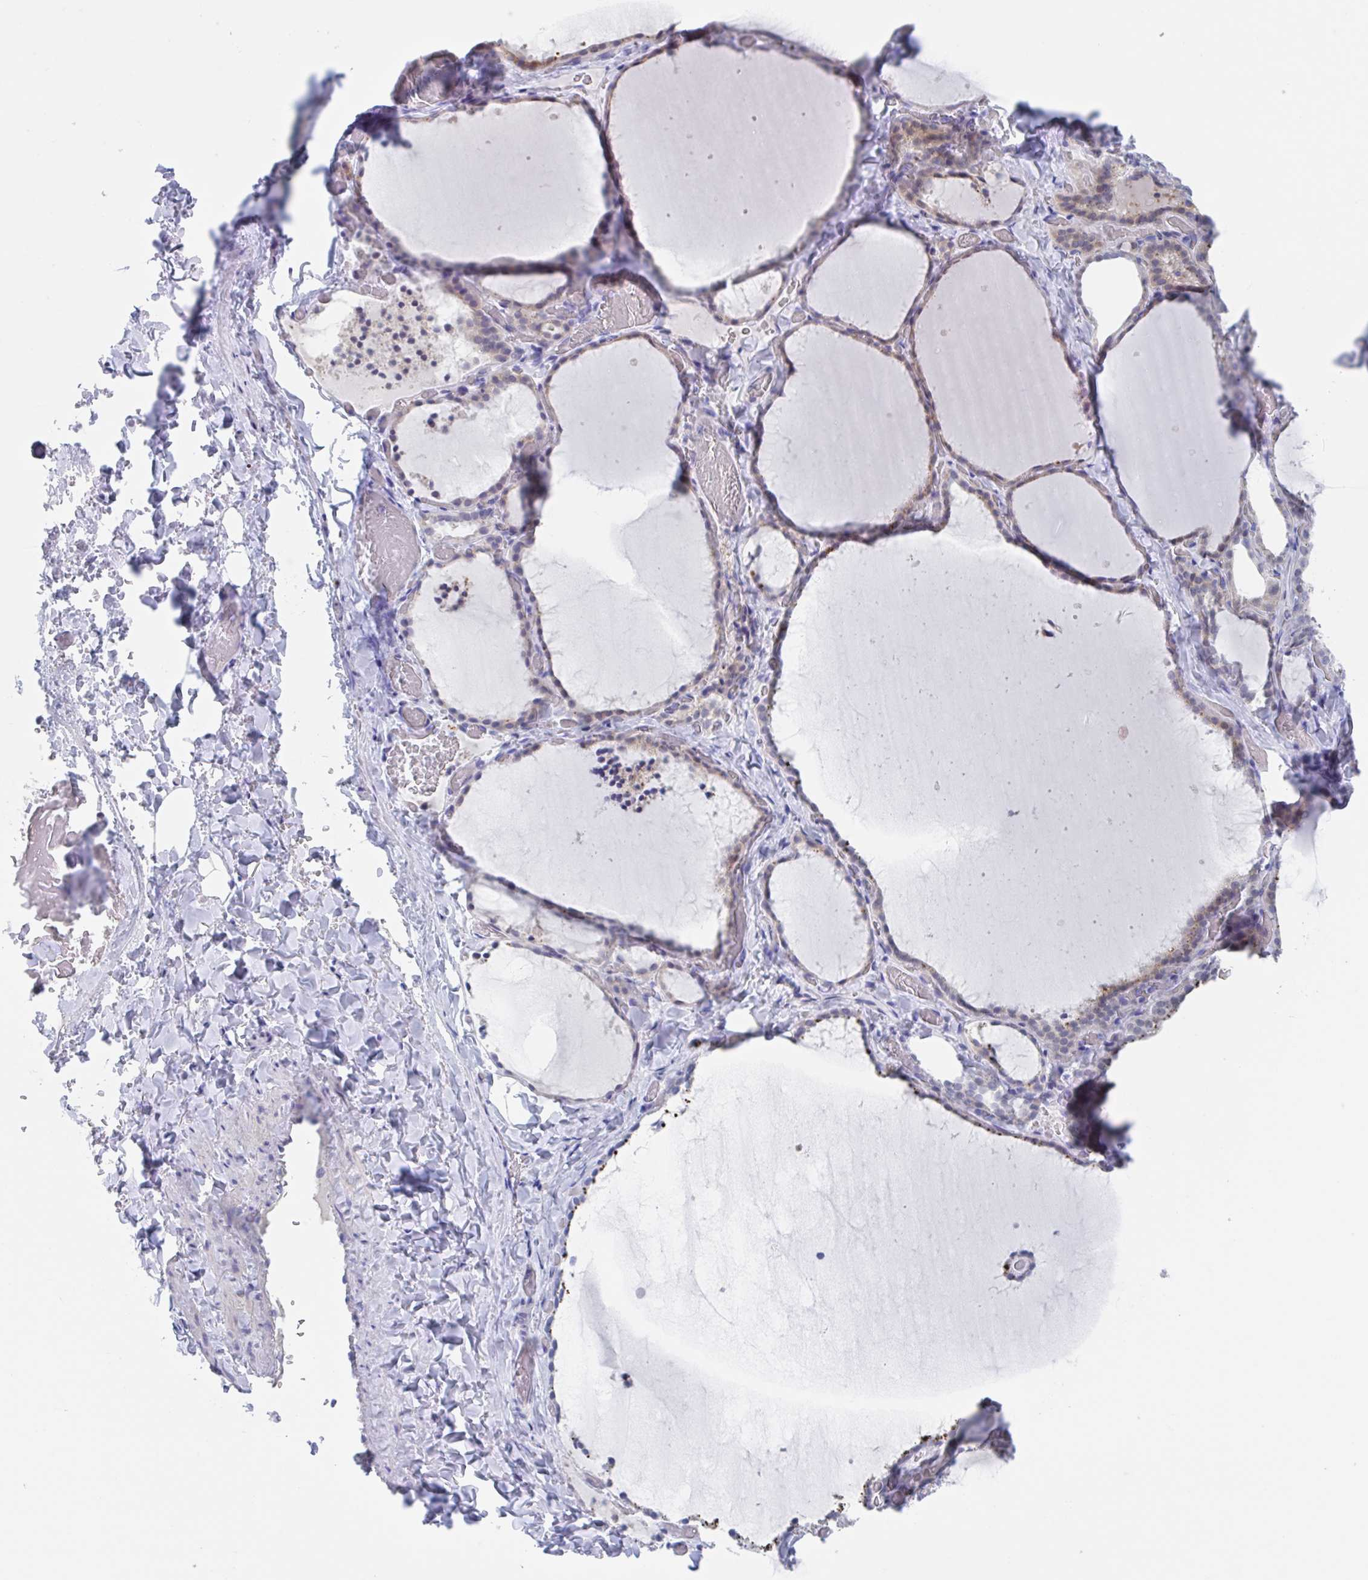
{"staining": {"intensity": "weak", "quantity": "25%-75%", "location": "cytoplasmic/membranous"}, "tissue": "thyroid gland", "cell_type": "Glandular cells", "image_type": "normal", "snomed": [{"axis": "morphology", "description": "Normal tissue, NOS"}, {"axis": "topography", "description": "Thyroid gland"}], "caption": "Protein staining reveals weak cytoplasmic/membranous expression in about 25%-75% of glandular cells in unremarkable thyroid gland.", "gene": "NOXRED1", "patient": {"sex": "female", "age": 22}}